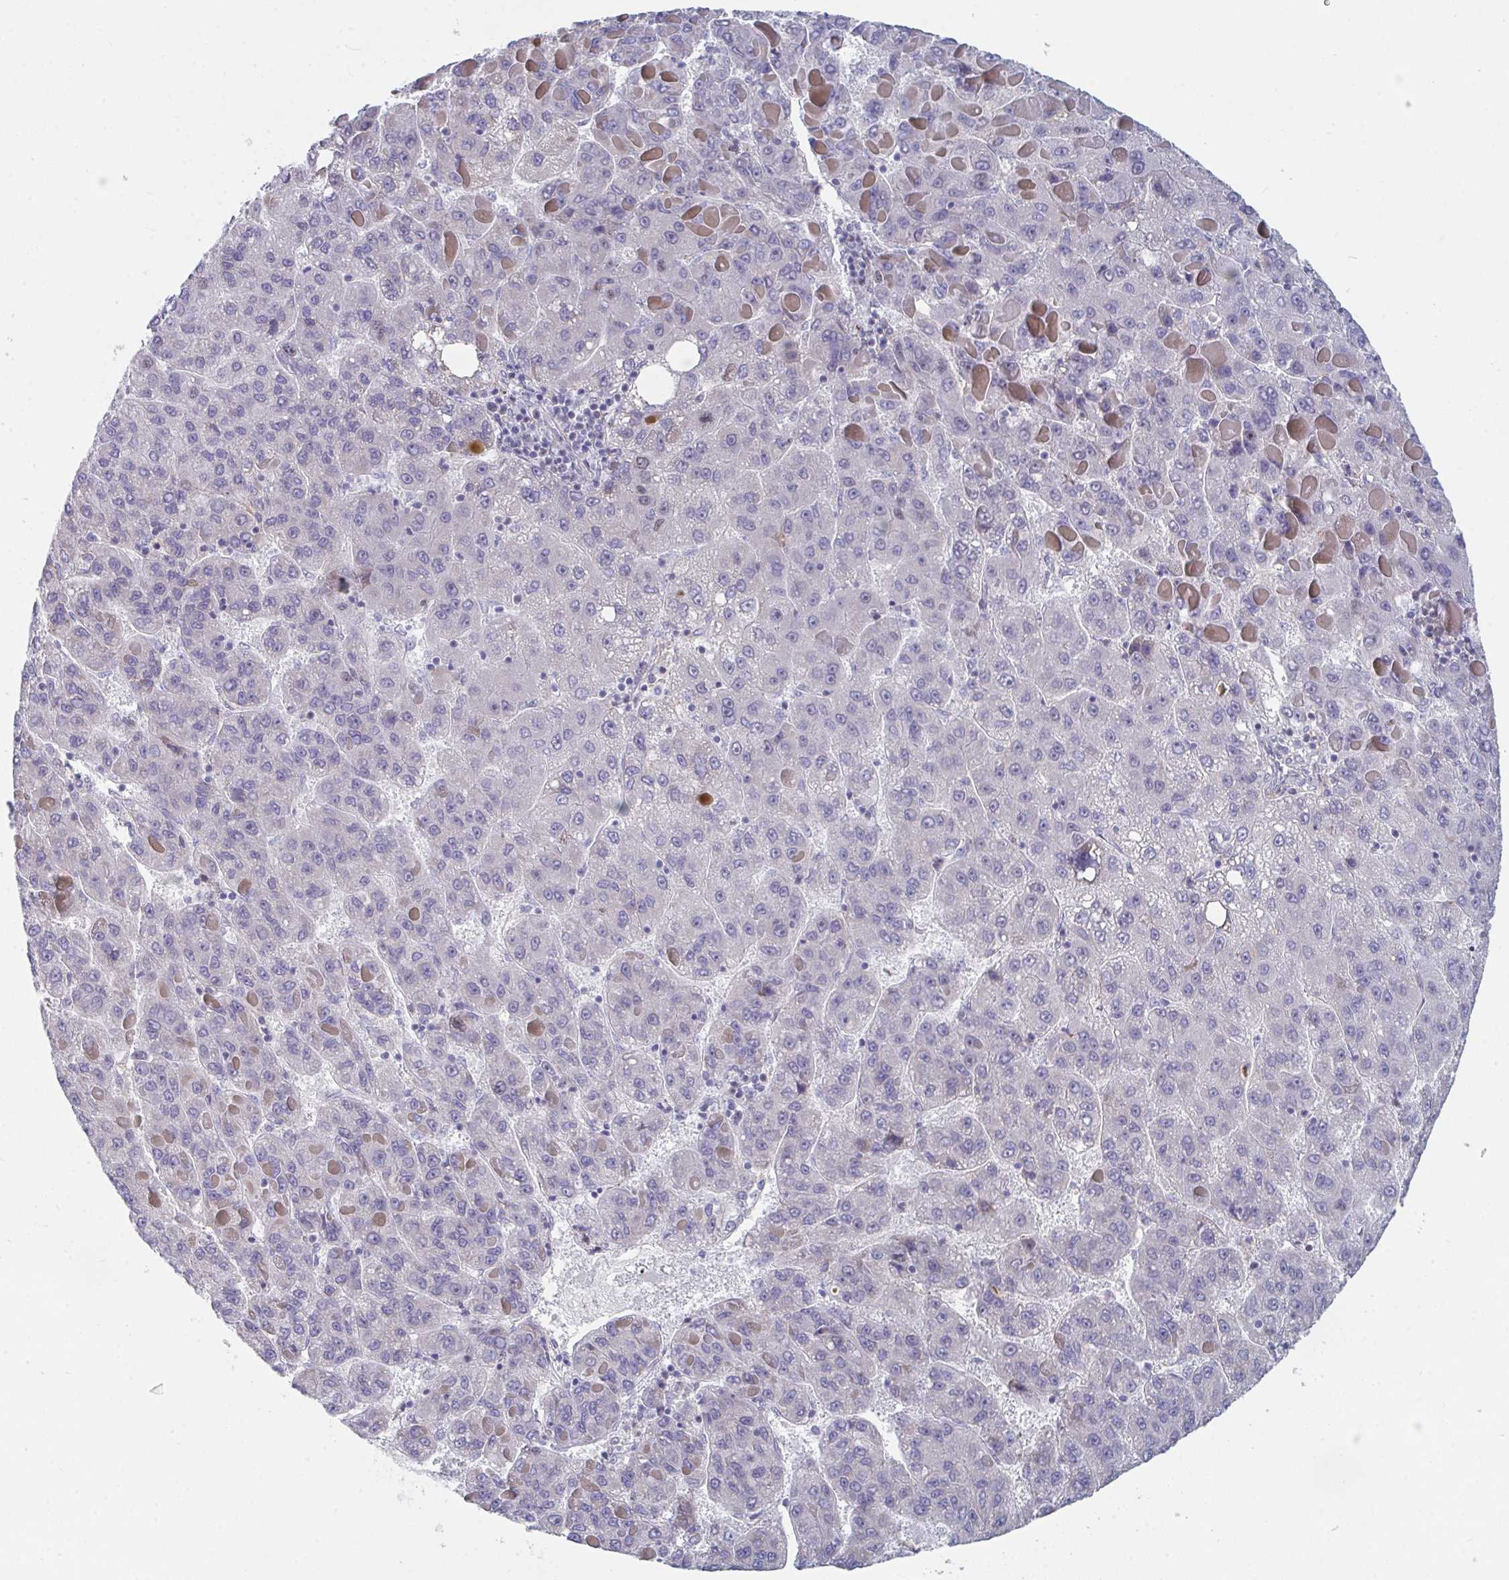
{"staining": {"intensity": "negative", "quantity": "none", "location": "none"}, "tissue": "liver cancer", "cell_type": "Tumor cells", "image_type": "cancer", "snomed": [{"axis": "morphology", "description": "Carcinoma, Hepatocellular, NOS"}, {"axis": "topography", "description": "Liver"}], "caption": "A histopathology image of human hepatocellular carcinoma (liver) is negative for staining in tumor cells.", "gene": "CENPT", "patient": {"sex": "female", "age": 82}}